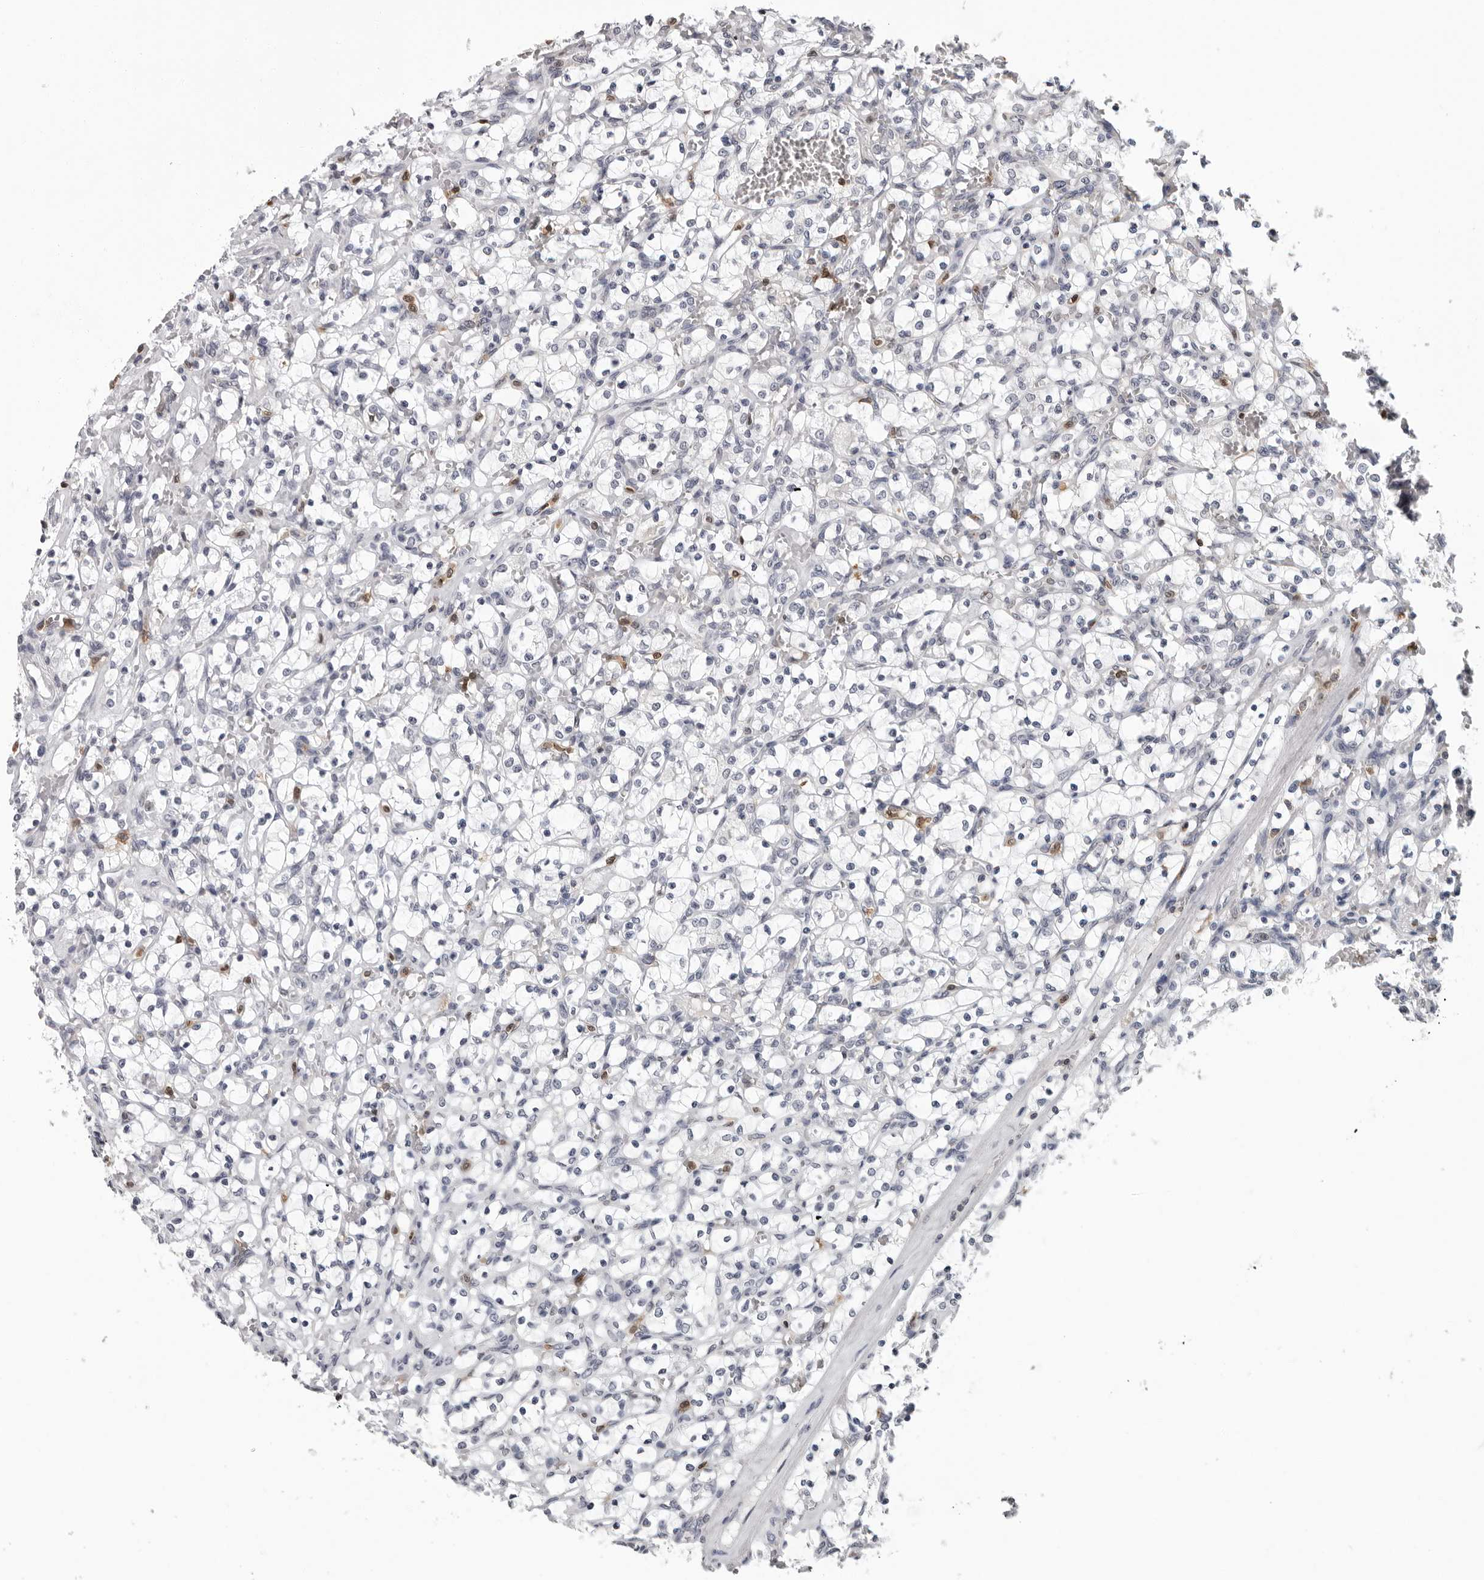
{"staining": {"intensity": "negative", "quantity": "none", "location": "none"}, "tissue": "renal cancer", "cell_type": "Tumor cells", "image_type": "cancer", "snomed": [{"axis": "morphology", "description": "Adenocarcinoma, NOS"}, {"axis": "topography", "description": "Kidney"}], "caption": "Photomicrograph shows no significant protein expression in tumor cells of renal cancer (adenocarcinoma).", "gene": "HSPH1", "patient": {"sex": "female", "age": 69}}